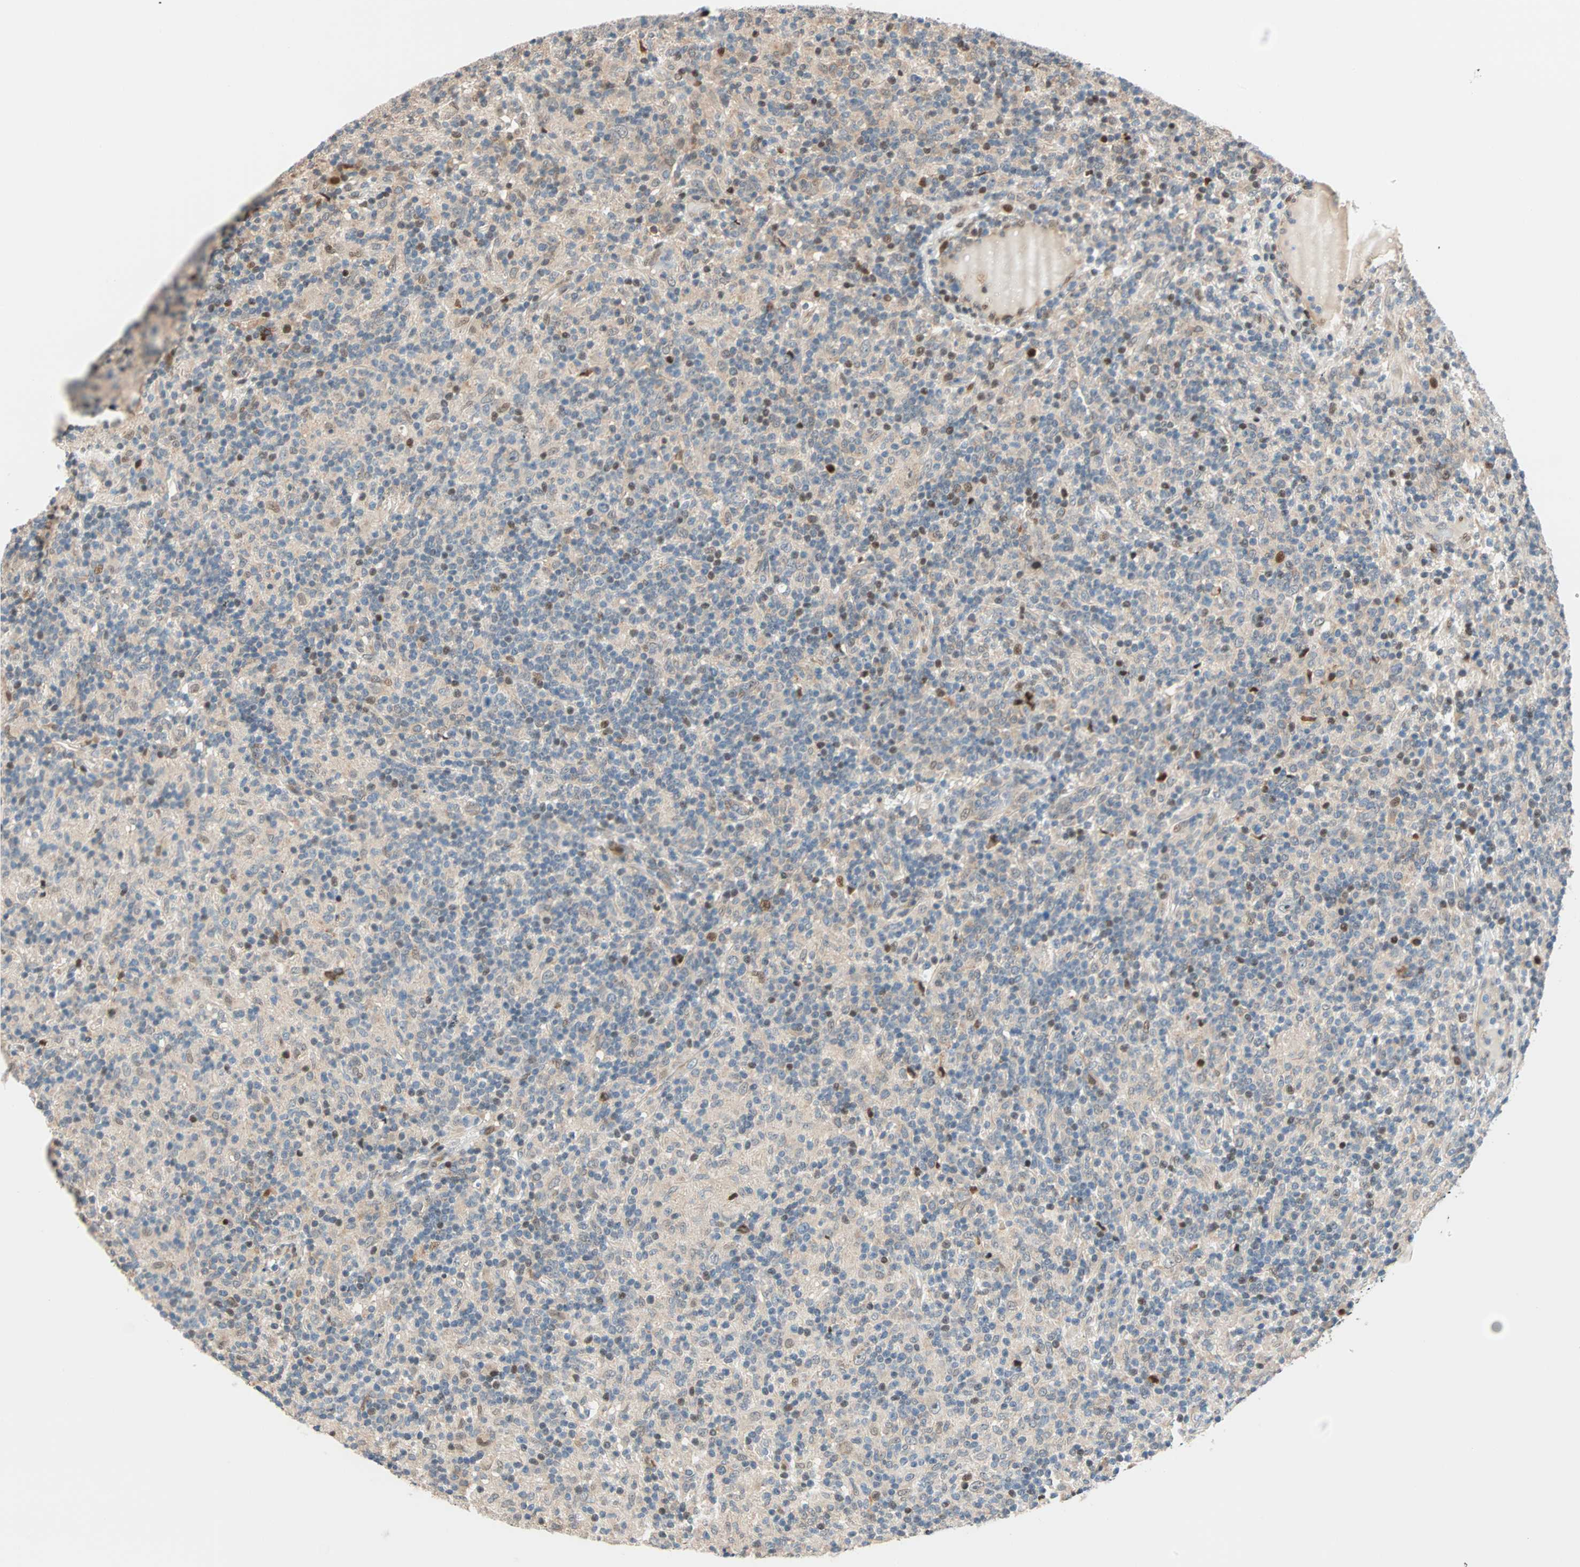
{"staining": {"intensity": "weak", "quantity": ">75%", "location": "cytoplasmic/membranous"}, "tissue": "lymphoma", "cell_type": "Tumor cells", "image_type": "cancer", "snomed": [{"axis": "morphology", "description": "Hodgkin's disease, NOS"}, {"axis": "topography", "description": "Lymph node"}], "caption": "A histopathology image showing weak cytoplasmic/membranous expression in approximately >75% of tumor cells in lymphoma, as visualized by brown immunohistochemical staining.", "gene": "HECW1", "patient": {"sex": "male", "age": 70}}